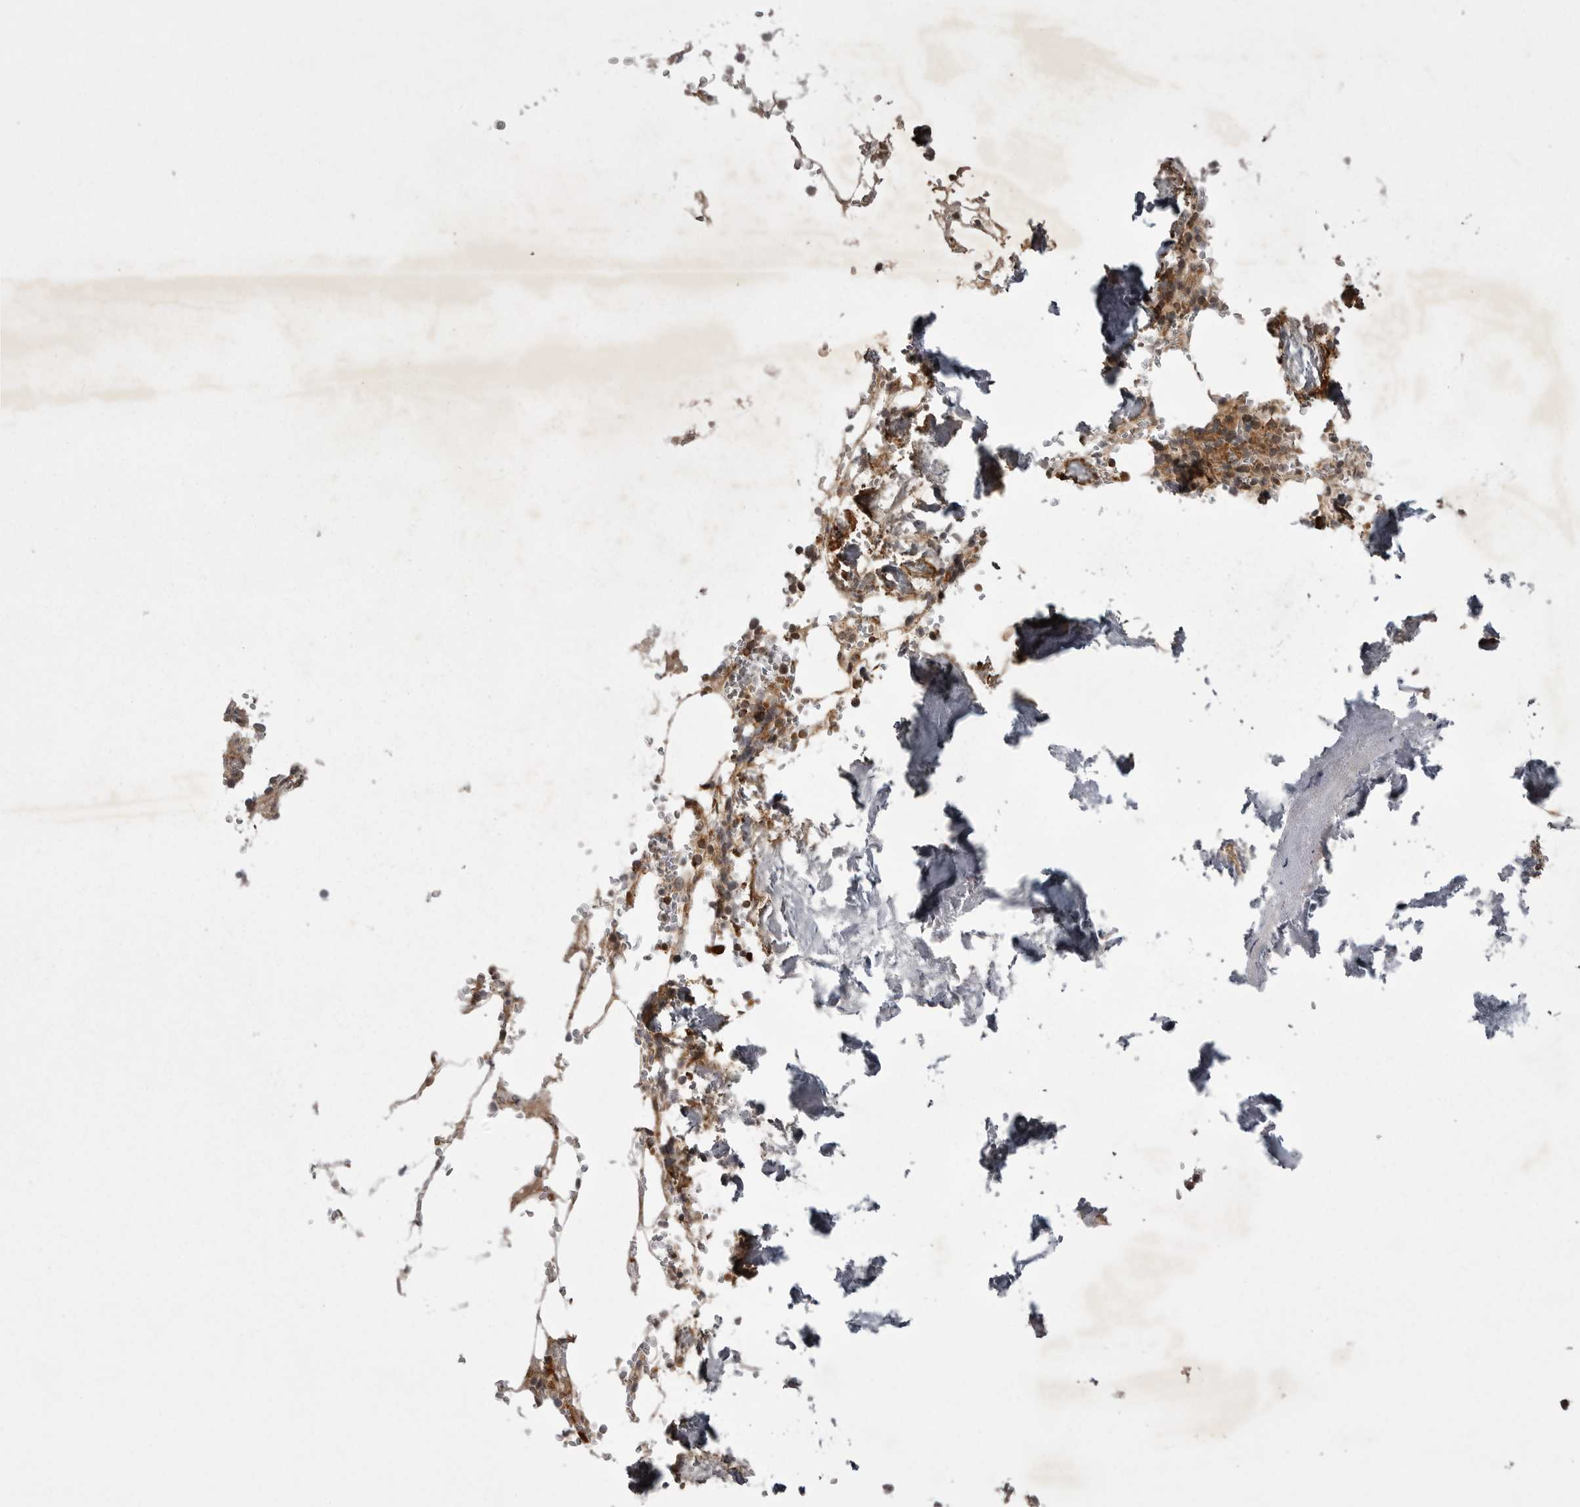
{"staining": {"intensity": "strong", "quantity": "25%-75%", "location": "cytoplasmic/membranous"}, "tissue": "bone marrow", "cell_type": "Hematopoietic cells", "image_type": "normal", "snomed": [{"axis": "morphology", "description": "Normal tissue, NOS"}, {"axis": "topography", "description": "Bone marrow"}], "caption": "Human bone marrow stained with a protein marker exhibits strong staining in hematopoietic cells.", "gene": "STK24", "patient": {"sex": "male", "age": 70}}